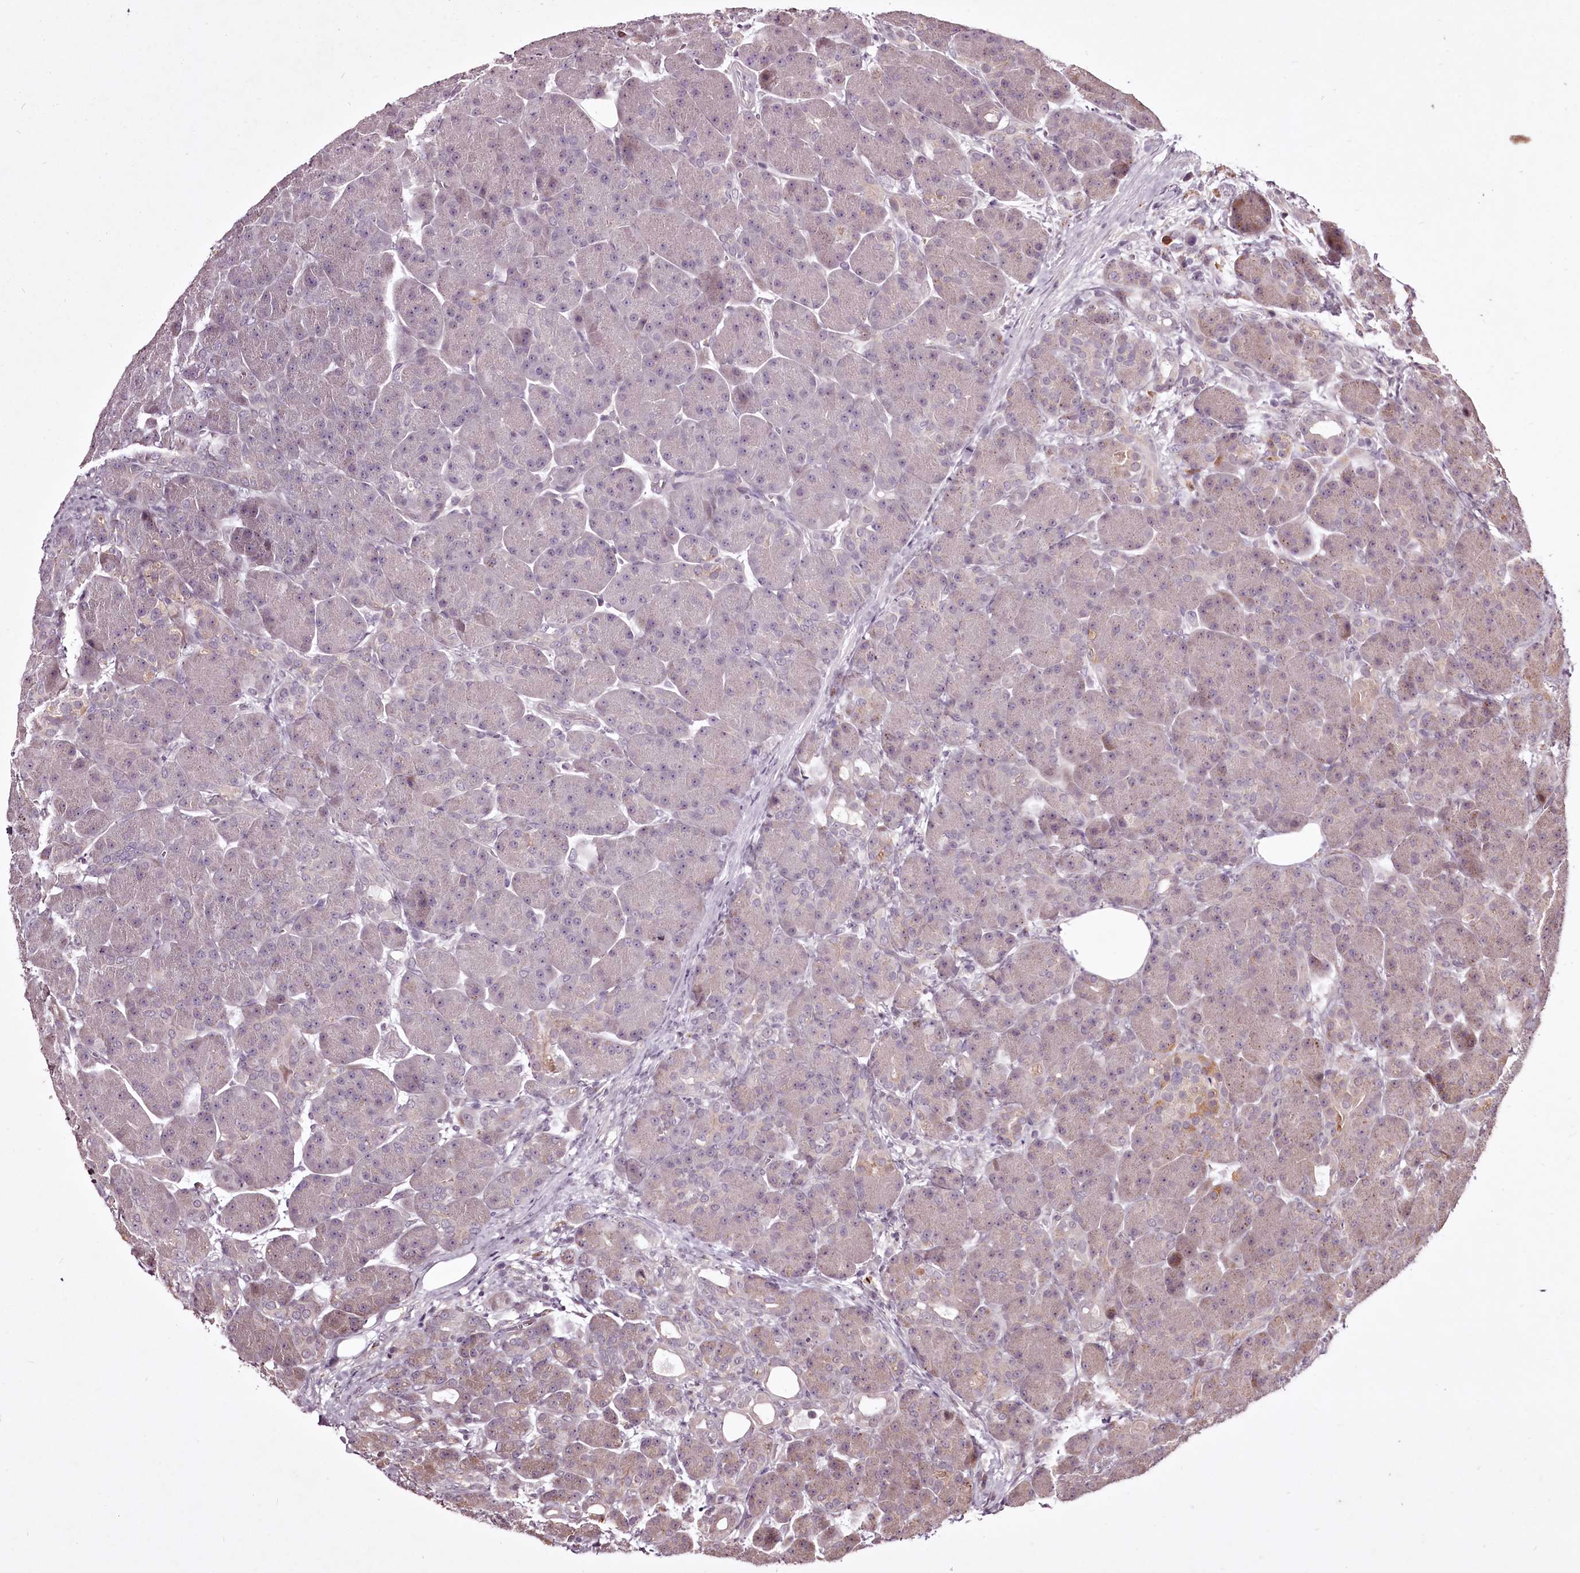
{"staining": {"intensity": "negative", "quantity": "none", "location": "none"}, "tissue": "pancreas", "cell_type": "Exocrine glandular cells", "image_type": "normal", "snomed": [{"axis": "morphology", "description": "Normal tissue, NOS"}, {"axis": "topography", "description": "Pancreas"}], "caption": "Pancreas stained for a protein using immunohistochemistry (IHC) exhibits no expression exocrine glandular cells.", "gene": "ADRA1D", "patient": {"sex": "male", "age": 63}}